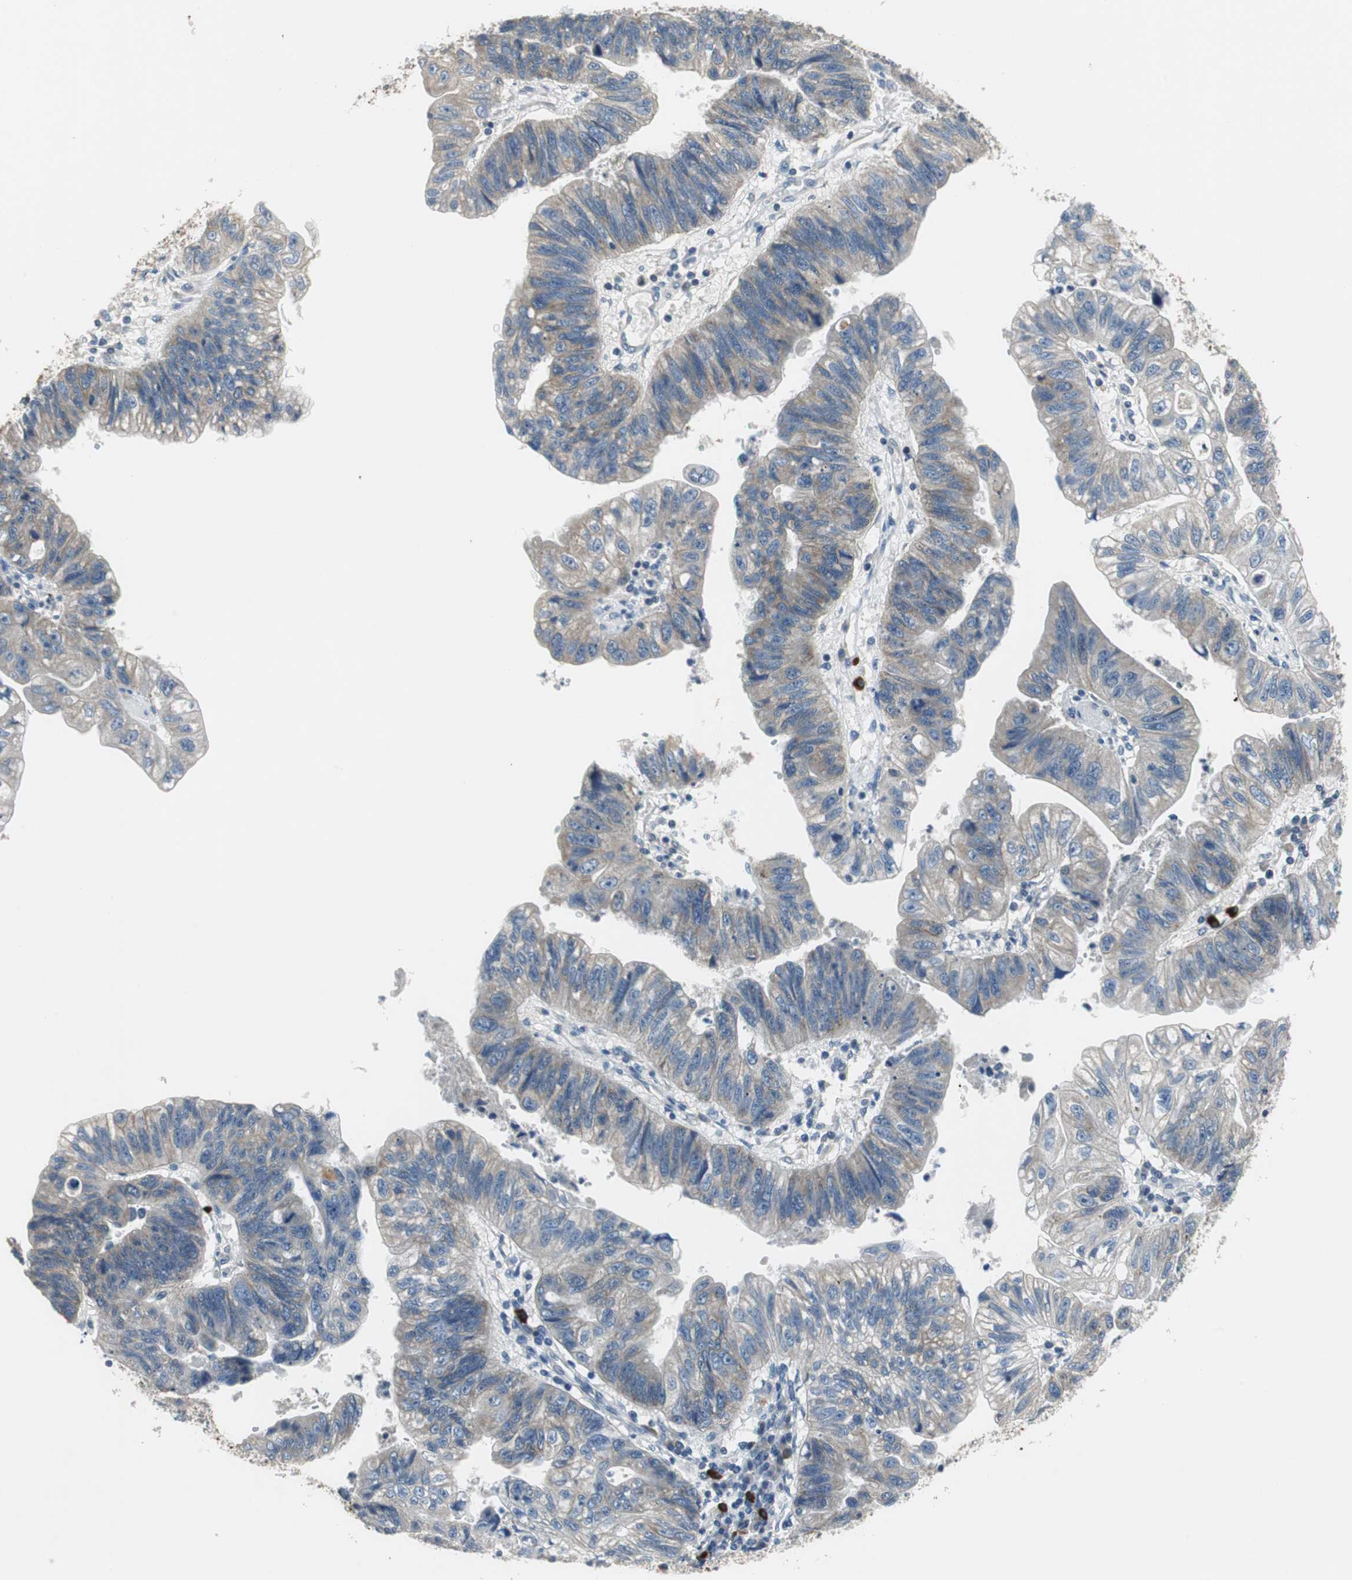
{"staining": {"intensity": "weak", "quantity": "25%-75%", "location": "cytoplasmic/membranous"}, "tissue": "stomach cancer", "cell_type": "Tumor cells", "image_type": "cancer", "snomed": [{"axis": "morphology", "description": "Adenocarcinoma, NOS"}, {"axis": "topography", "description": "Stomach"}], "caption": "IHC image of neoplastic tissue: human stomach adenocarcinoma stained using IHC demonstrates low levels of weak protein expression localized specifically in the cytoplasmic/membranous of tumor cells, appearing as a cytoplasmic/membranous brown color.", "gene": "MTIF2", "patient": {"sex": "male", "age": 59}}